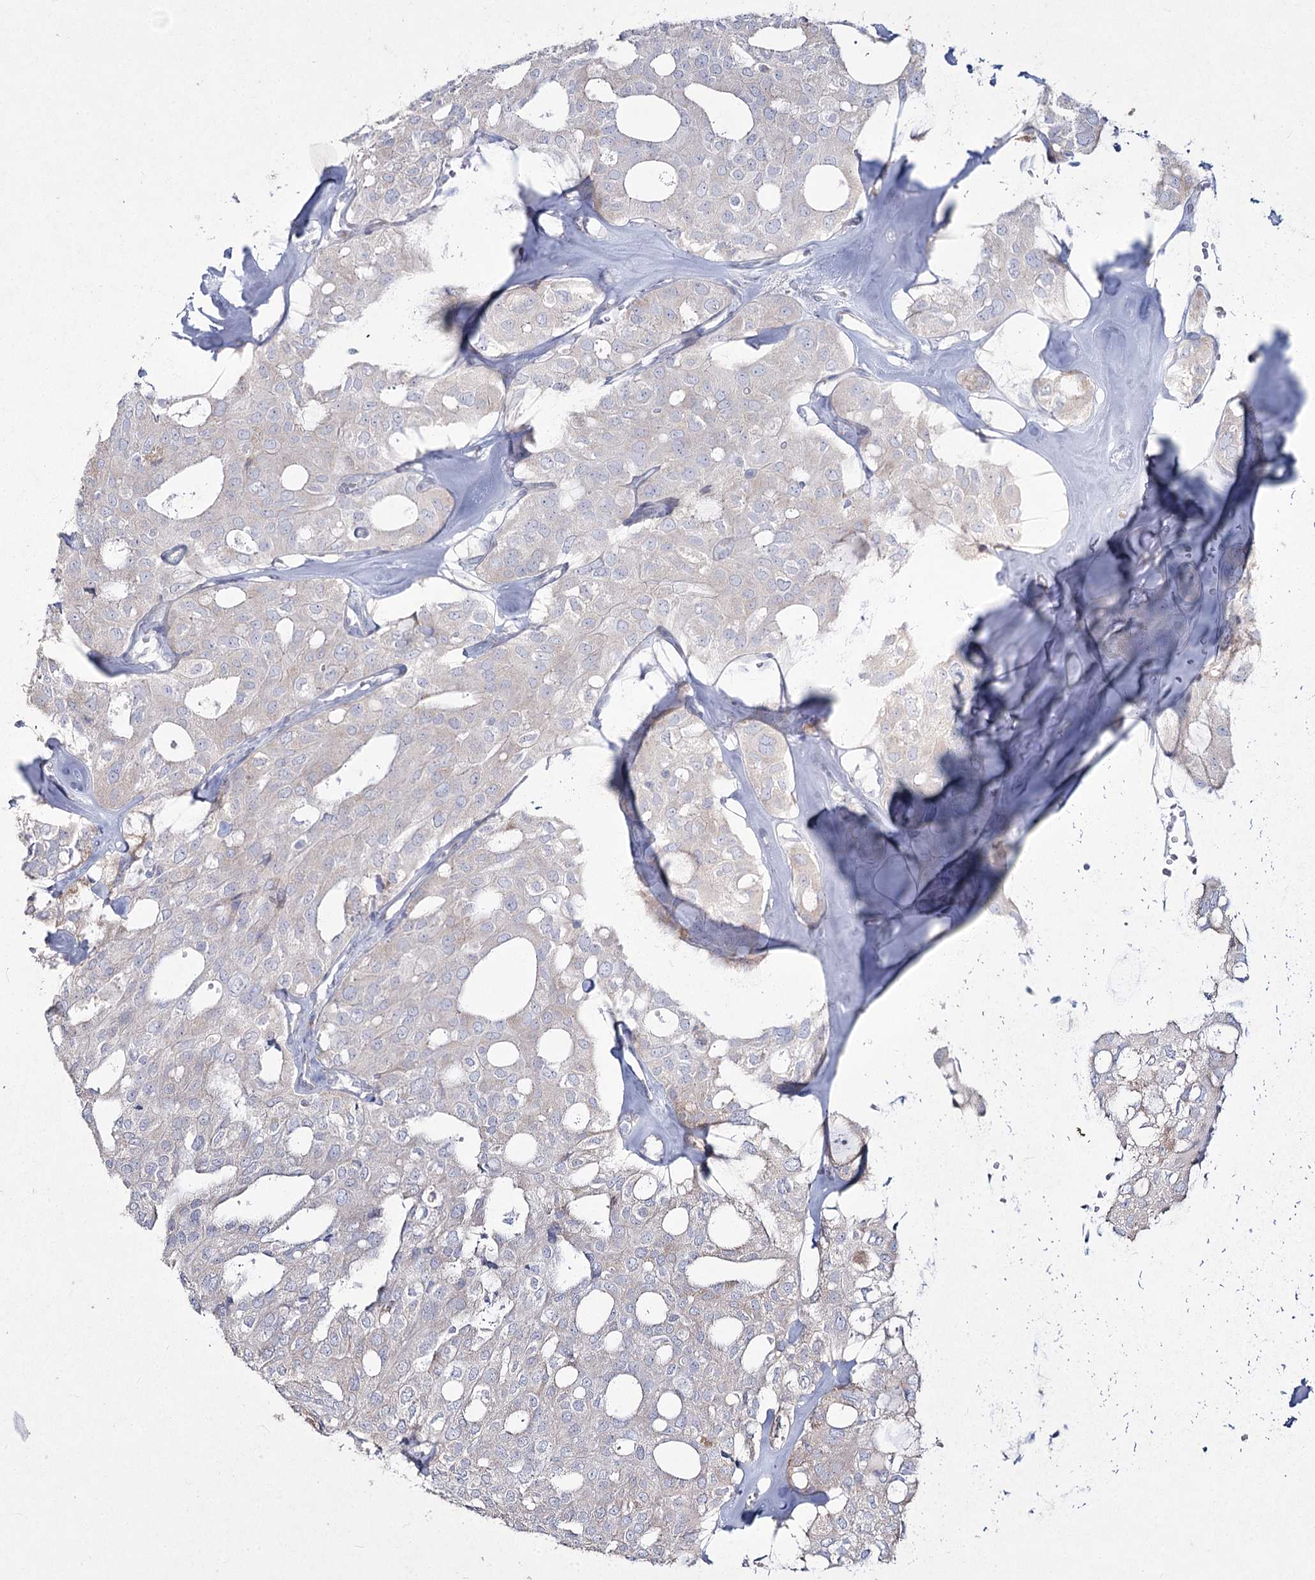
{"staining": {"intensity": "negative", "quantity": "none", "location": "none"}, "tissue": "thyroid cancer", "cell_type": "Tumor cells", "image_type": "cancer", "snomed": [{"axis": "morphology", "description": "Follicular adenoma carcinoma, NOS"}, {"axis": "topography", "description": "Thyroid gland"}], "caption": "Photomicrograph shows no protein positivity in tumor cells of thyroid follicular adenoma carcinoma tissue.", "gene": "NIPAL4", "patient": {"sex": "male", "age": 75}}